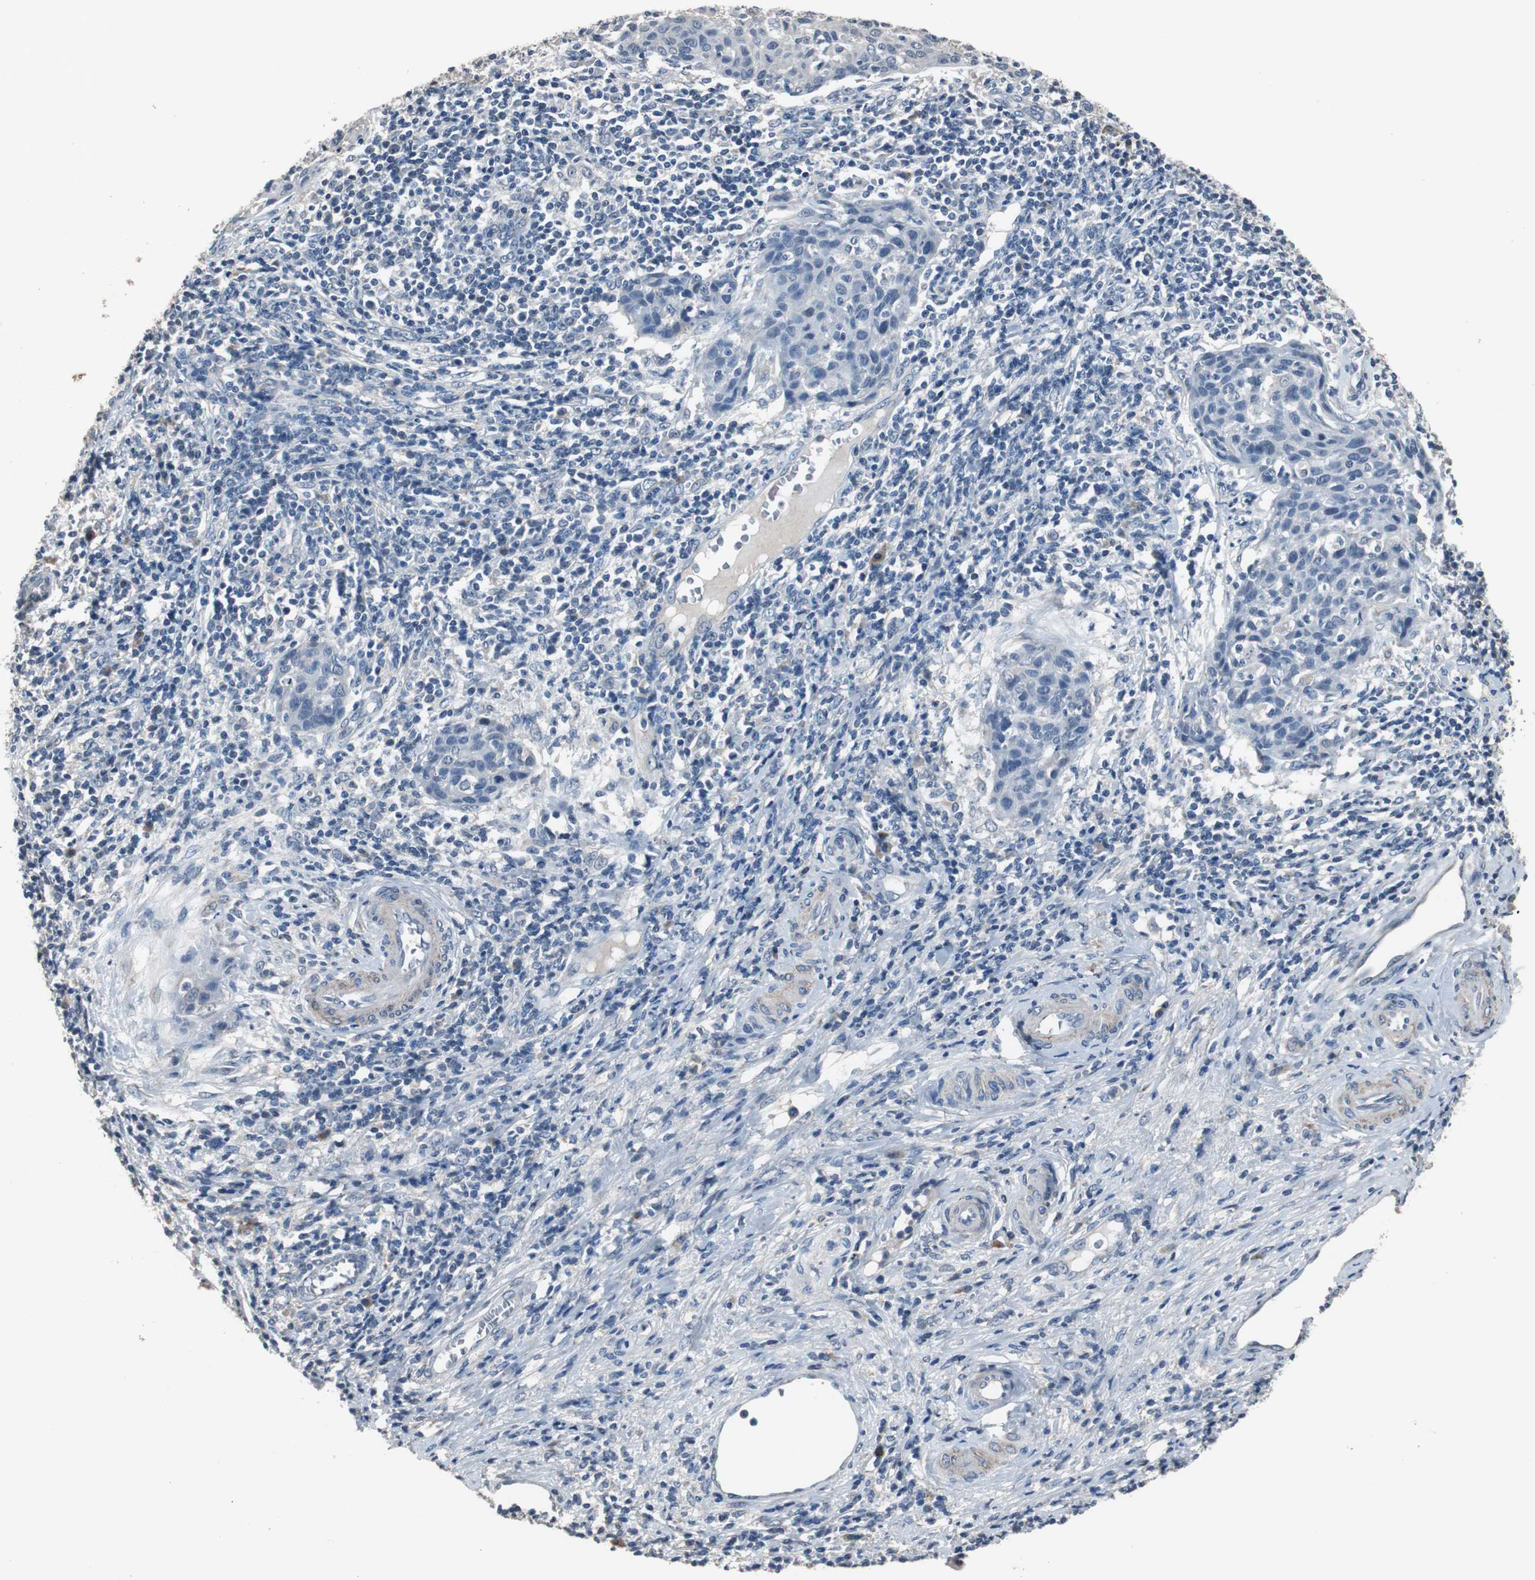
{"staining": {"intensity": "negative", "quantity": "none", "location": "none"}, "tissue": "cervical cancer", "cell_type": "Tumor cells", "image_type": "cancer", "snomed": [{"axis": "morphology", "description": "Squamous cell carcinoma, NOS"}, {"axis": "topography", "description": "Cervix"}], "caption": "A high-resolution histopathology image shows IHC staining of cervical squamous cell carcinoma, which demonstrates no significant expression in tumor cells. (Stains: DAB IHC with hematoxylin counter stain, Microscopy: brightfield microscopy at high magnification).", "gene": "PCYT1B", "patient": {"sex": "female", "age": 38}}